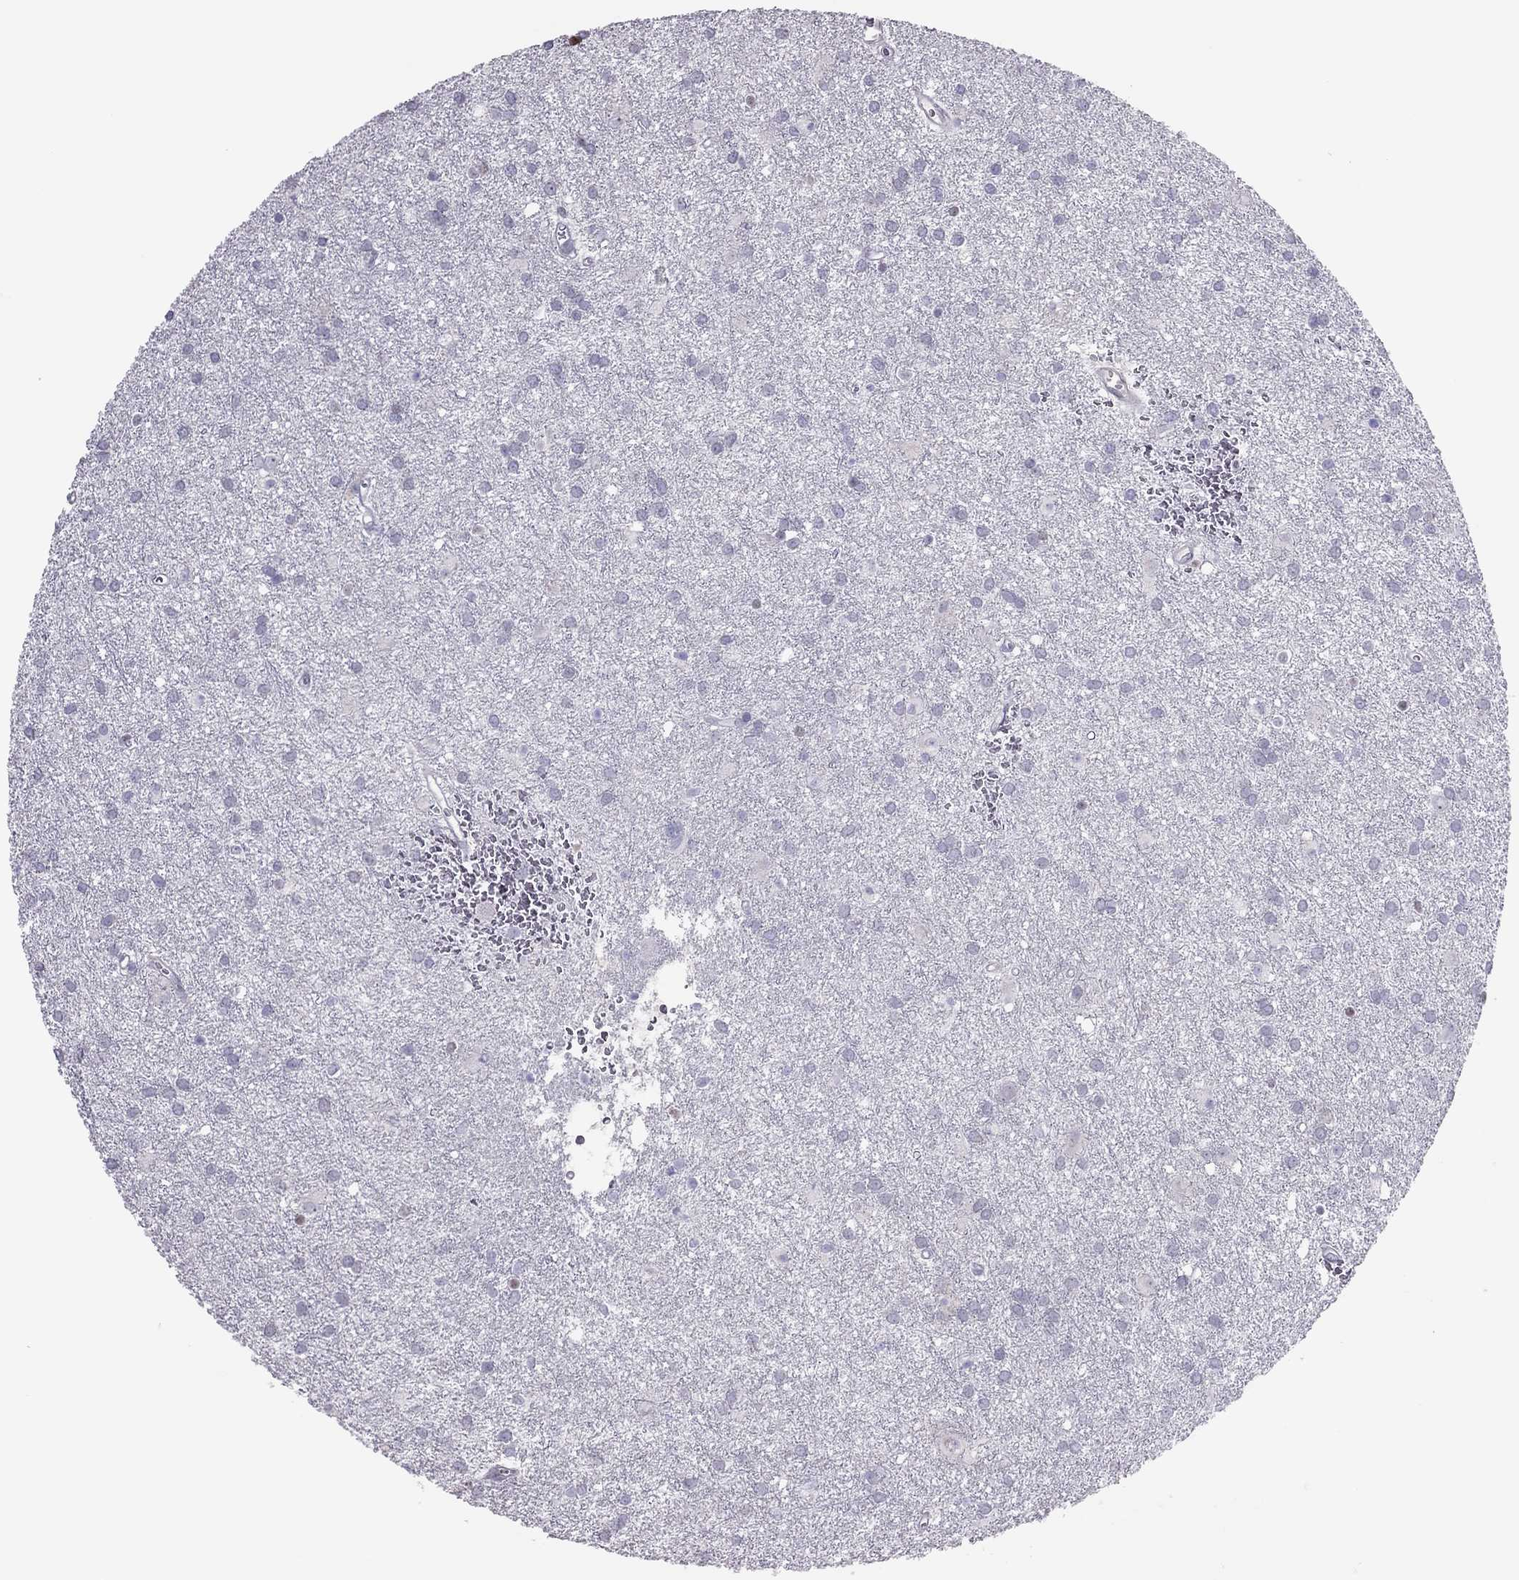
{"staining": {"intensity": "negative", "quantity": "none", "location": "none"}, "tissue": "glioma", "cell_type": "Tumor cells", "image_type": "cancer", "snomed": [{"axis": "morphology", "description": "Glioma, malignant, Low grade"}, {"axis": "topography", "description": "Brain"}], "caption": "Immunohistochemistry (IHC) photomicrograph of human malignant glioma (low-grade) stained for a protein (brown), which shows no positivity in tumor cells.", "gene": "SPINT3", "patient": {"sex": "male", "age": 58}}